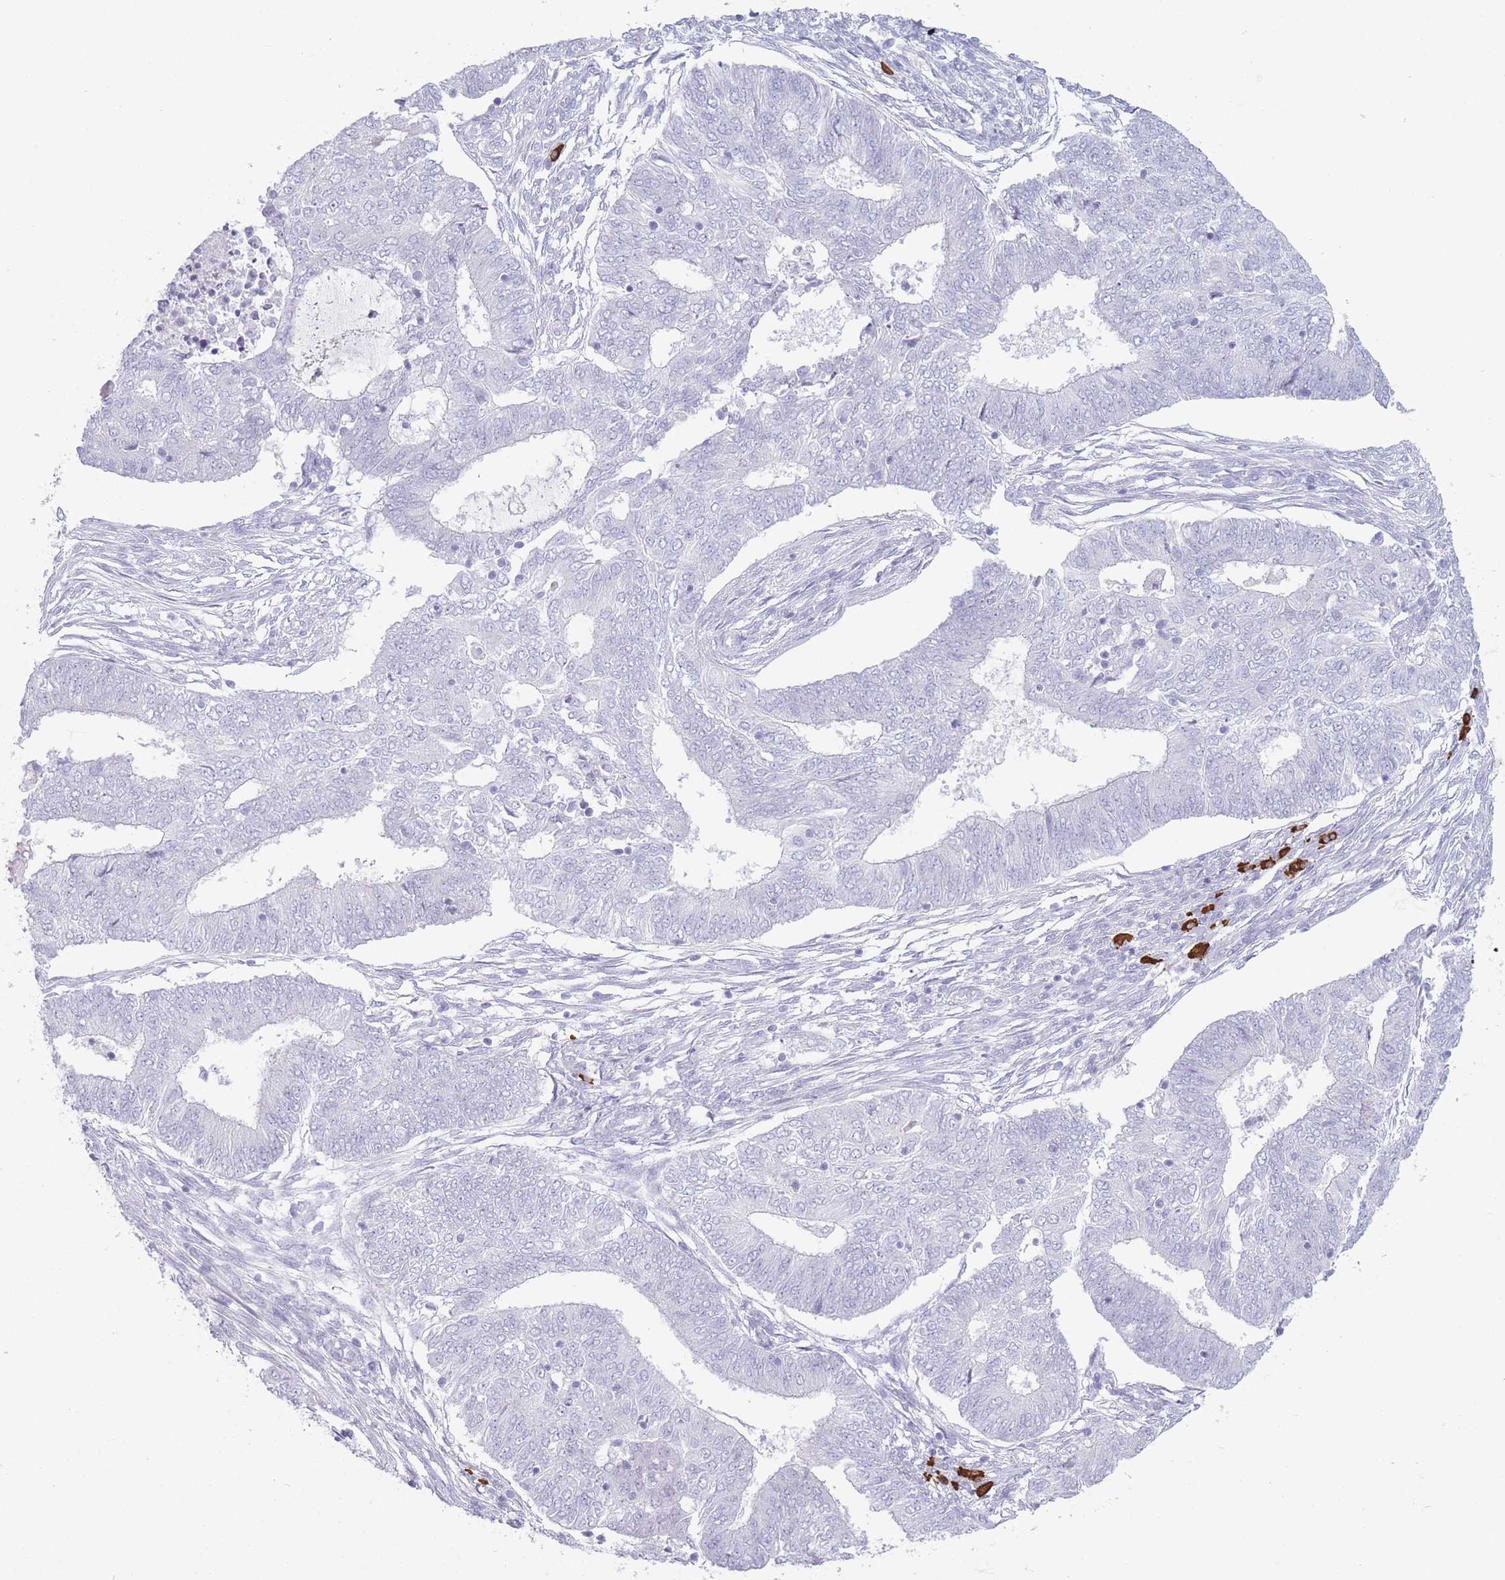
{"staining": {"intensity": "negative", "quantity": "none", "location": "none"}, "tissue": "endometrial cancer", "cell_type": "Tumor cells", "image_type": "cancer", "snomed": [{"axis": "morphology", "description": "Adenocarcinoma, NOS"}, {"axis": "topography", "description": "Endometrium"}], "caption": "Adenocarcinoma (endometrial) stained for a protein using IHC displays no positivity tumor cells.", "gene": "PLEKHG2", "patient": {"sex": "female", "age": 62}}